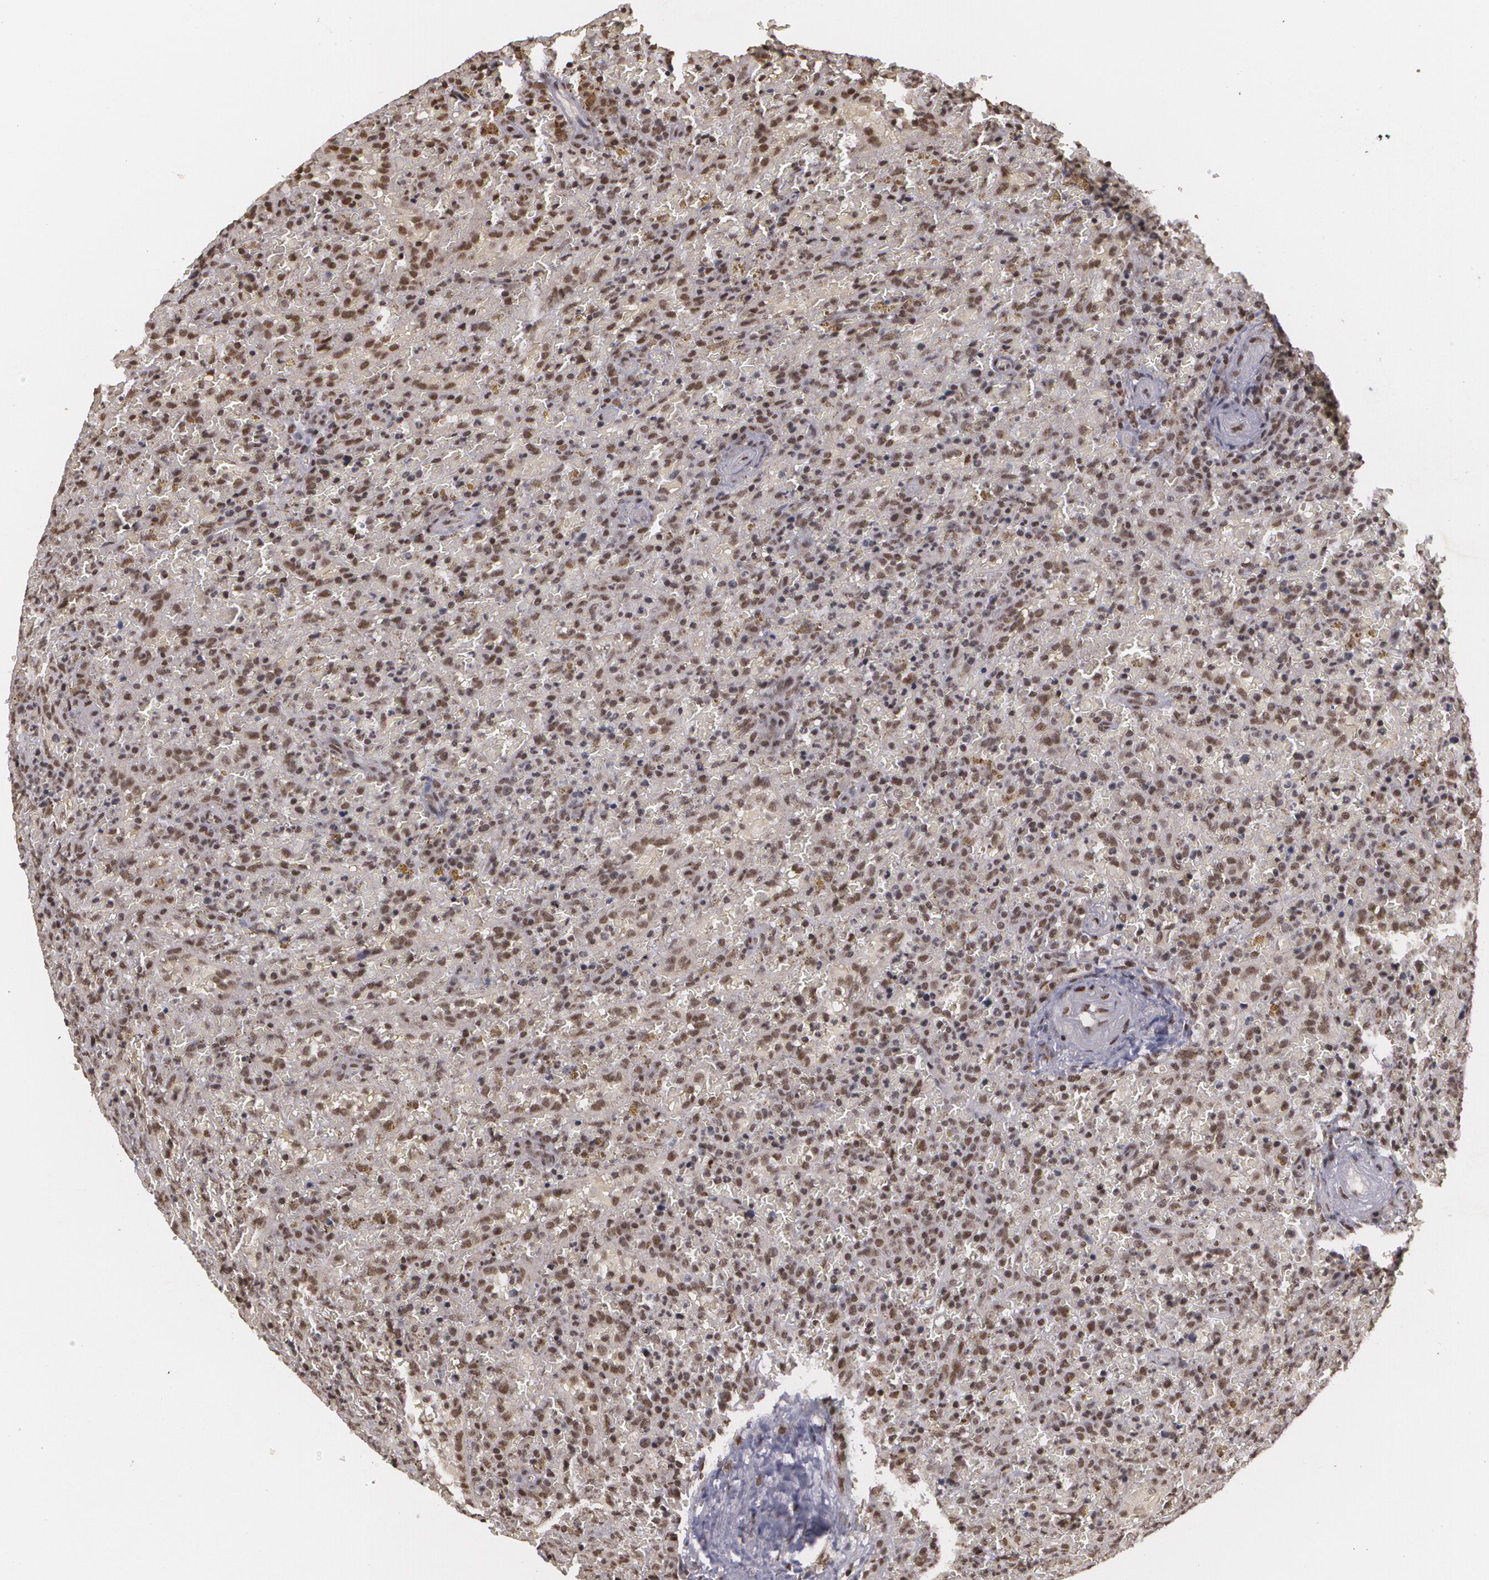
{"staining": {"intensity": "strong", "quantity": ">75%", "location": "nuclear"}, "tissue": "lymphoma", "cell_type": "Tumor cells", "image_type": "cancer", "snomed": [{"axis": "morphology", "description": "Malignant lymphoma, non-Hodgkin's type, High grade"}, {"axis": "topography", "description": "Spleen"}, {"axis": "topography", "description": "Lymph node"}], "caption": "The micrograph displays immunohistochemical staining of lymphoma. There is strong nuclear expression is present in approximately >75% of tumor cells. The protein is stained brown, and the nuclei are stained in blue (DAB (3,3'-diaminobenzidine) IHC with brightfield microscopy, high magnification).", "gene": "RXRB", "patient": {"sex": "female", "age": 70}}